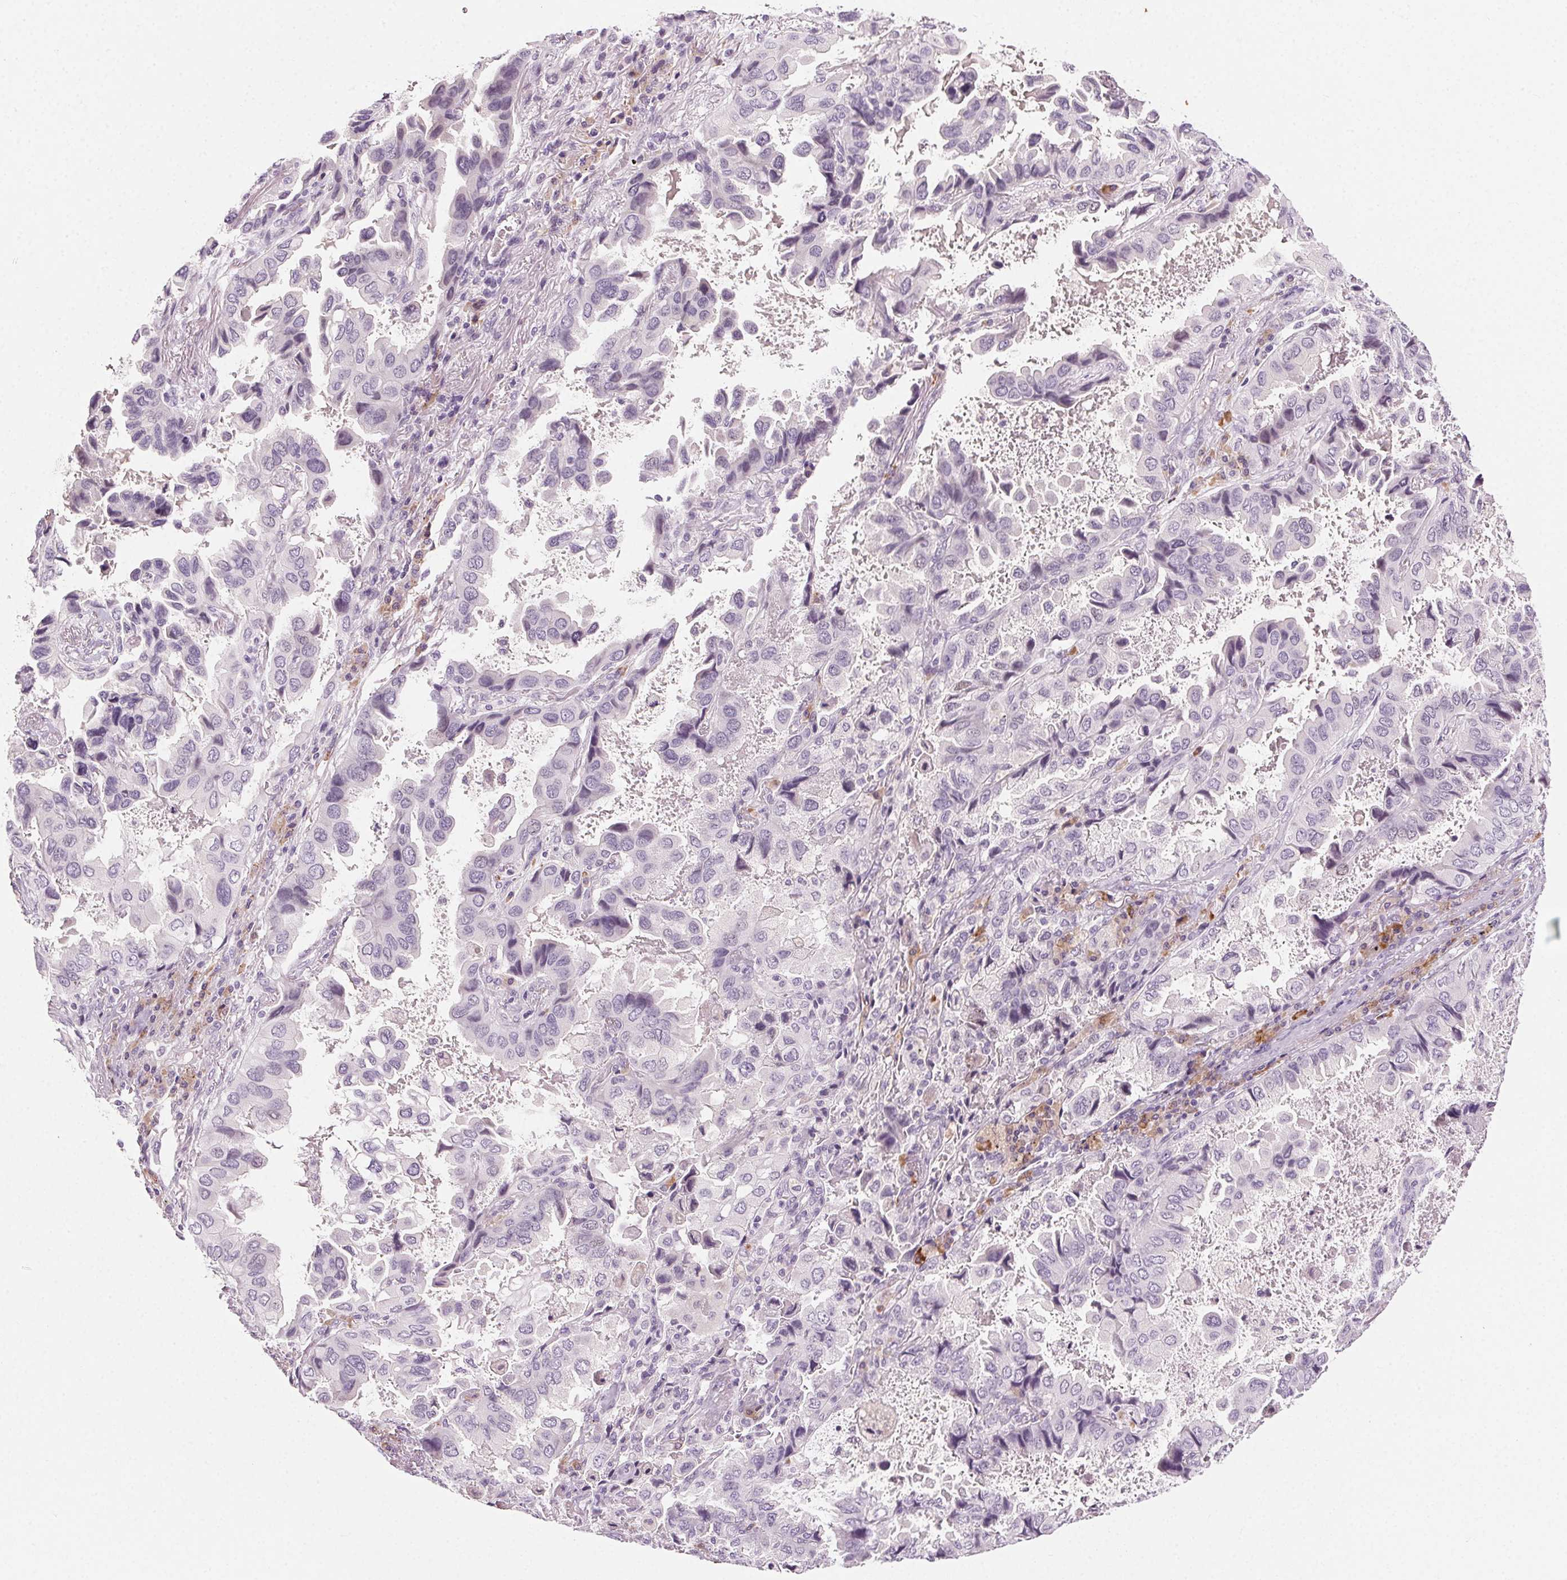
{"staining": {"intensity": "negative", "quantity": "none", "location": "none"}, "tissue": "lung cancer", "cell_type": "Tumor cells", "image_type": "cancer", "snomed": [{"axis": "morphology", "description": "Aneuploidy"}, {"axis": "morphology", "description": "Adenocarcinoma, NOS"}, {"axis": "morphology", "description": "Adenocarcinoma, metastatic, NOS"}, {"axis": "topography", "description": "Lymph node"}, {"axis": "topography", "description": "Lung"}], "caption": "Immunohistochemistry (IHC) photomicrograph of human lung cancer stained for a protein (brown), which exhibits no staining in tumor cells.", "gene": "HSF5", "patient": {"sex": "female", "age": 48}}